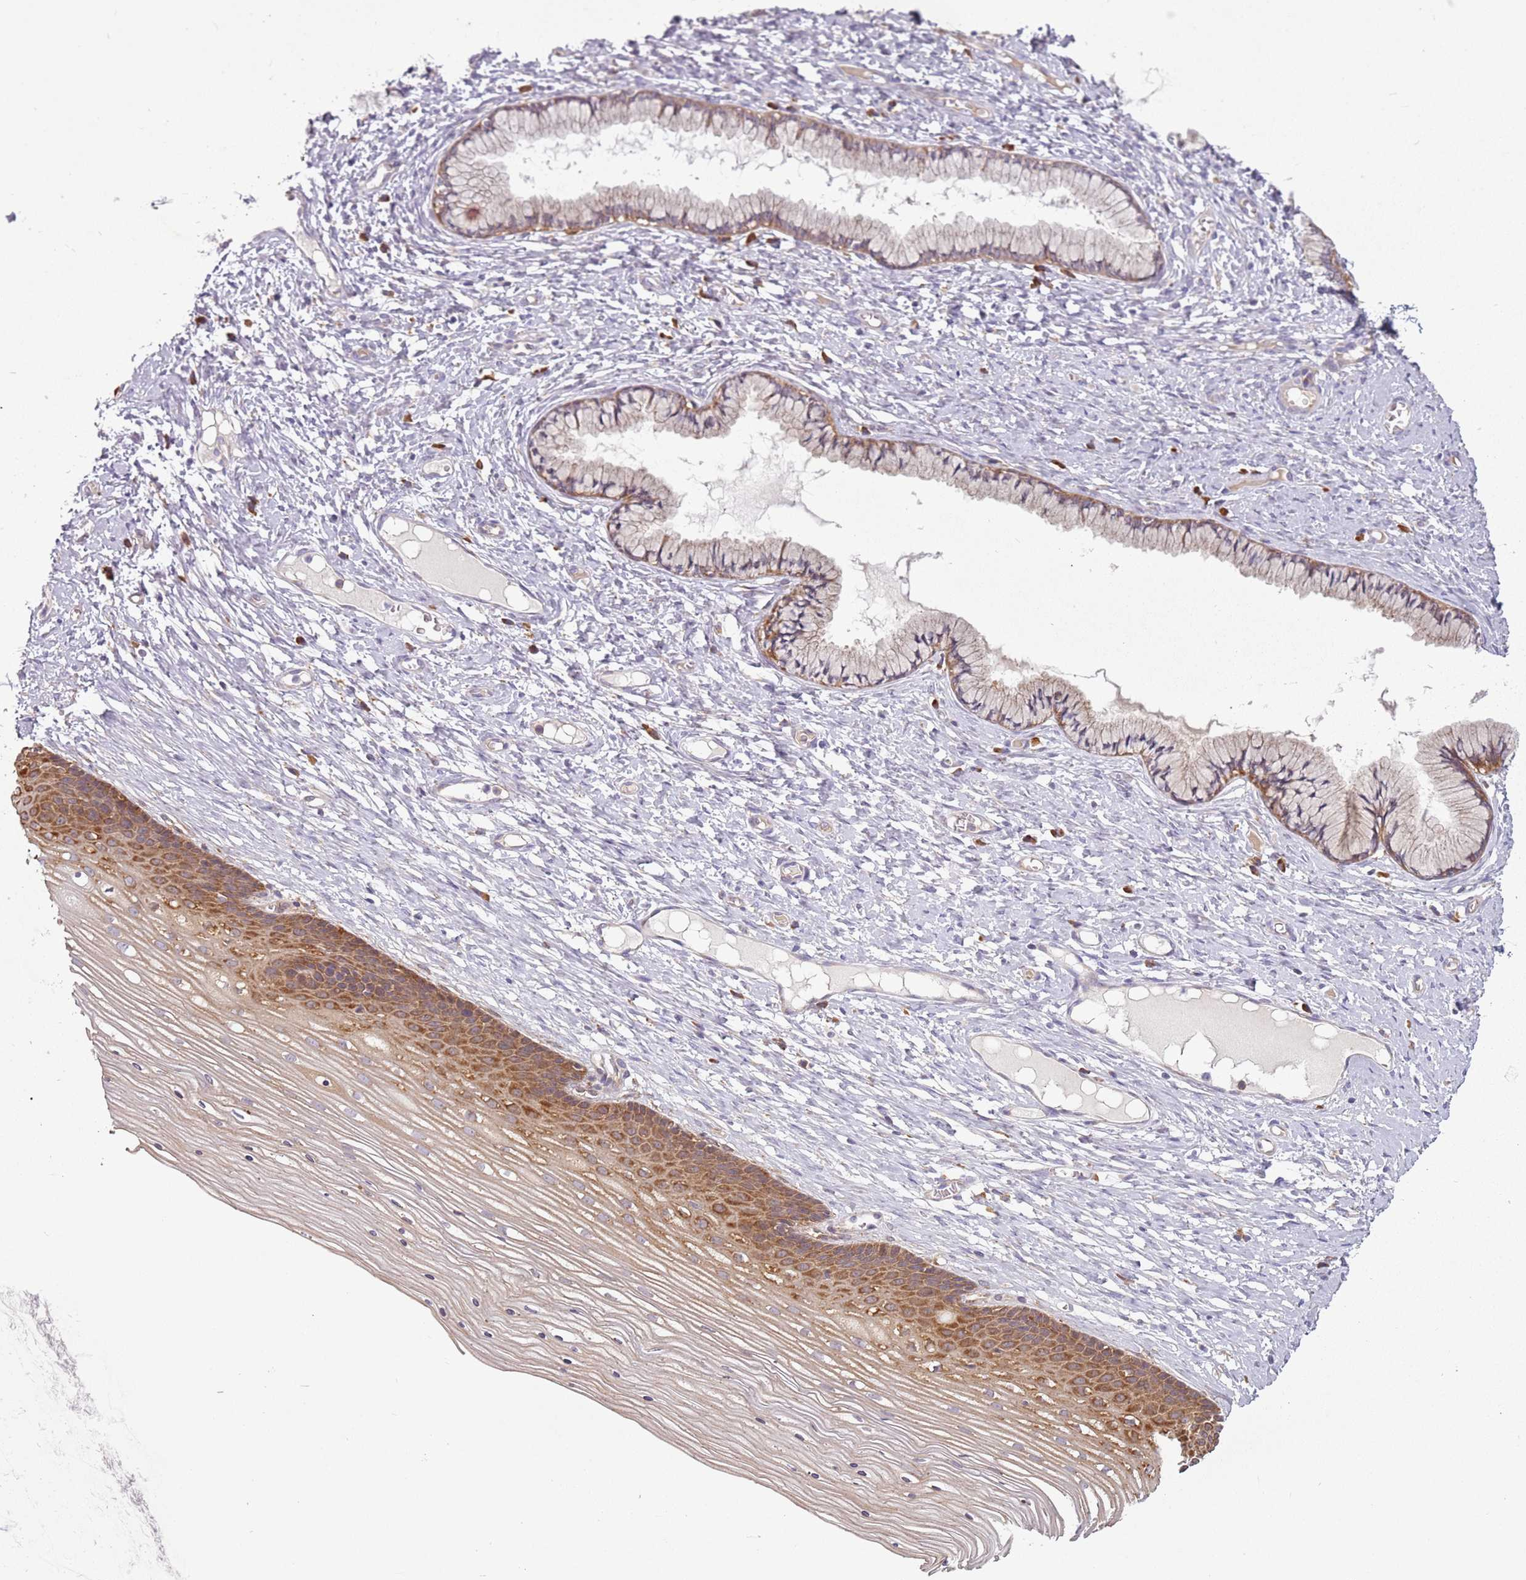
{"staining": {"intensity": "moderate", "quantity": "25%-75%", "location": "cytoplasmic/membranous"}, "tissue": "cervix", "cell_type": "Glandular cells", "image_type": "normal", "snomed": [{"axis": "morphology", "description": "Normal tissue, NOS"}, {"axis": "topography", "description": "Cervix"}], "caption": "Protein analysis of unremarkable cervix shows moderate cytoplasmic/membranous expression in approximately 25%-75% of glandular cells.", "gene": "RPS28", "patient": {"sex": "female", "age": 42}}